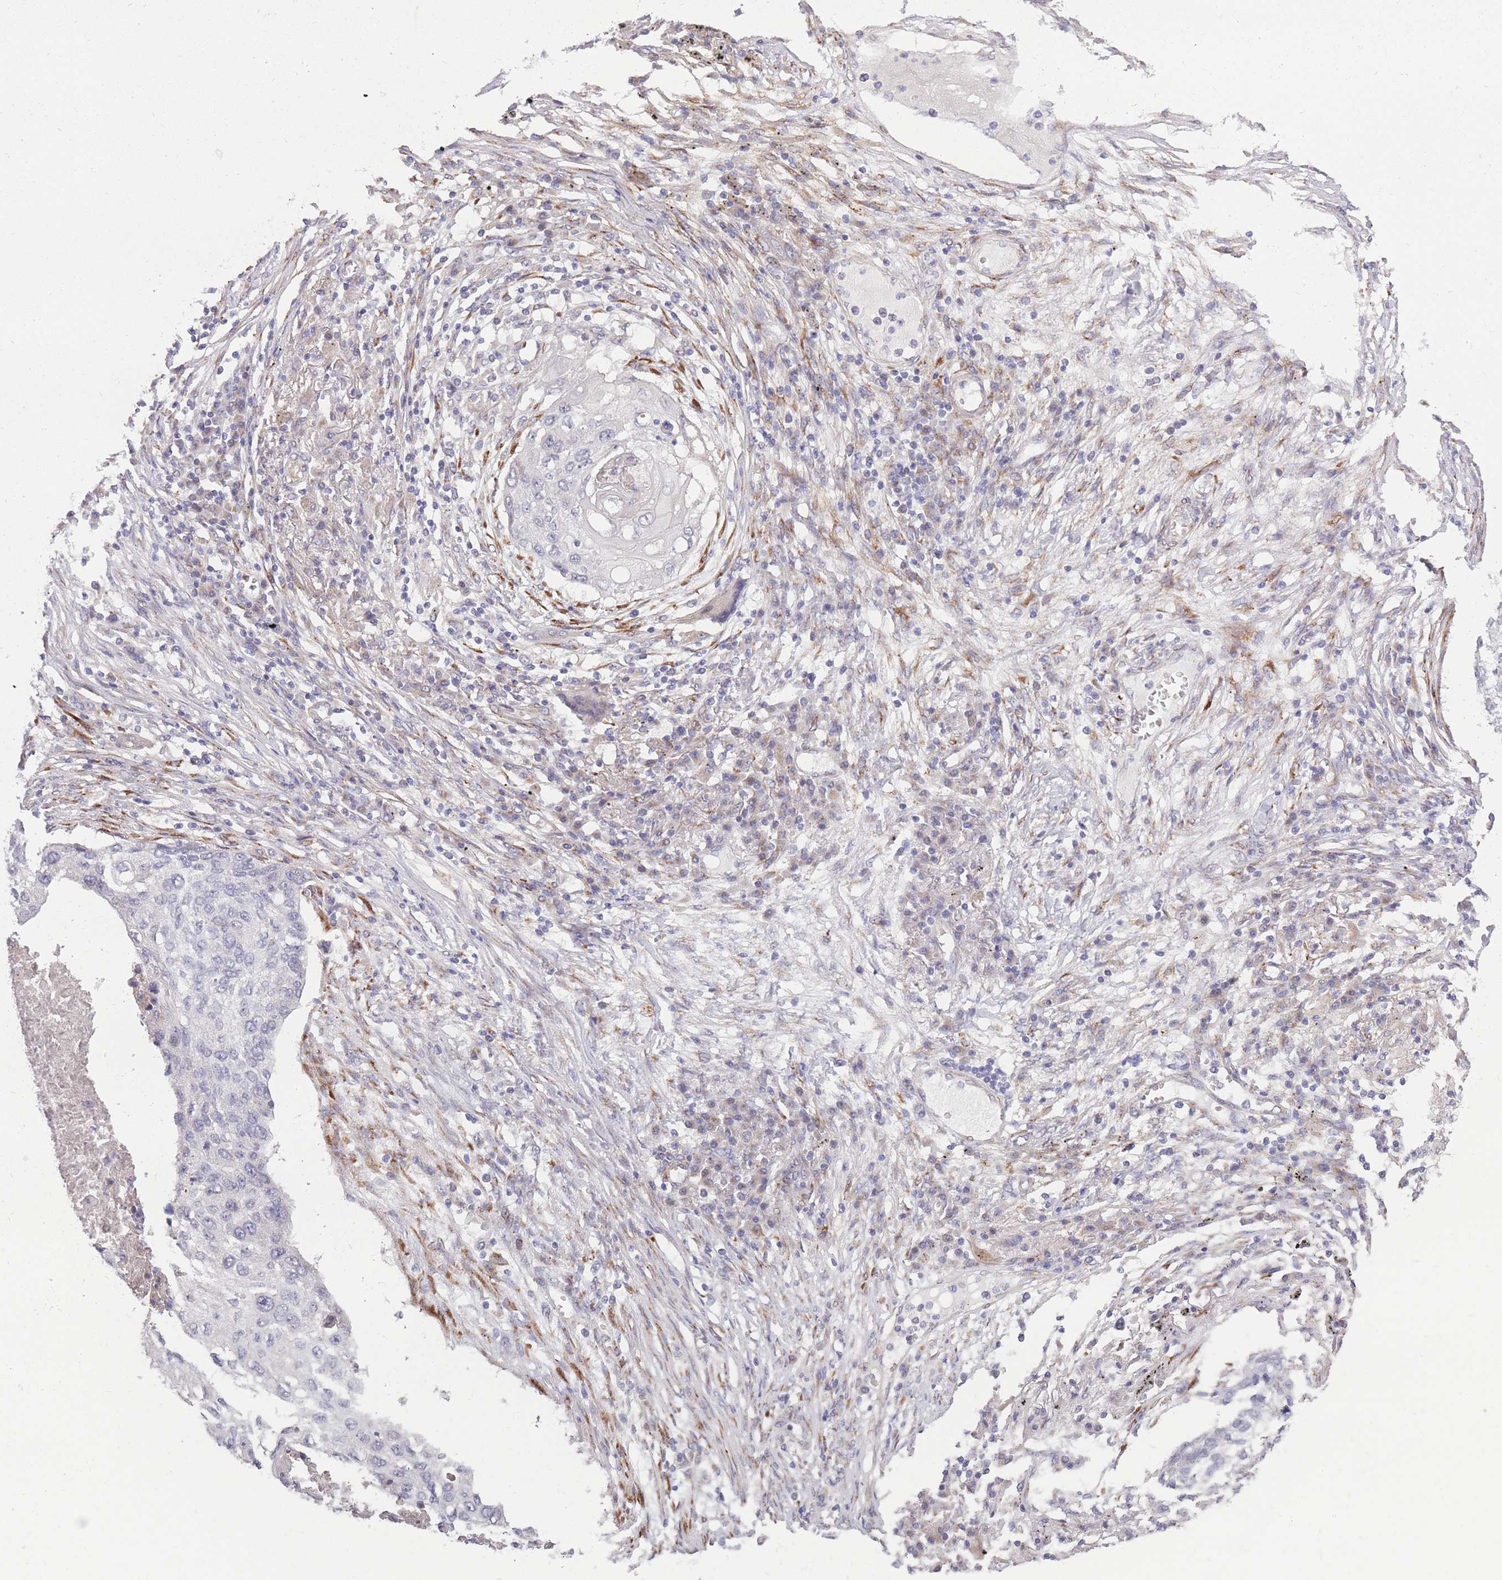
{"staining": {"intensity": "negative", "quantity": "none", "location": "none"}, "tissue": "lung cancer", "cell_type": "Tumor cells", "image_type": "cancer", "snomed": [{"axis": "morphology", "description": "Squamous cell carcinoma, NOS"}, {"axis": "topography", "description": "Lung"}], "caption": "An immunohistochemistry micrograph of squamous cell carcinoma (lung) is shown. There is no staining in tumor cells of squamous cell carcinoma (lung).", "gene": "CCNQ", "patient": {"sex": "female", "age": 63}}